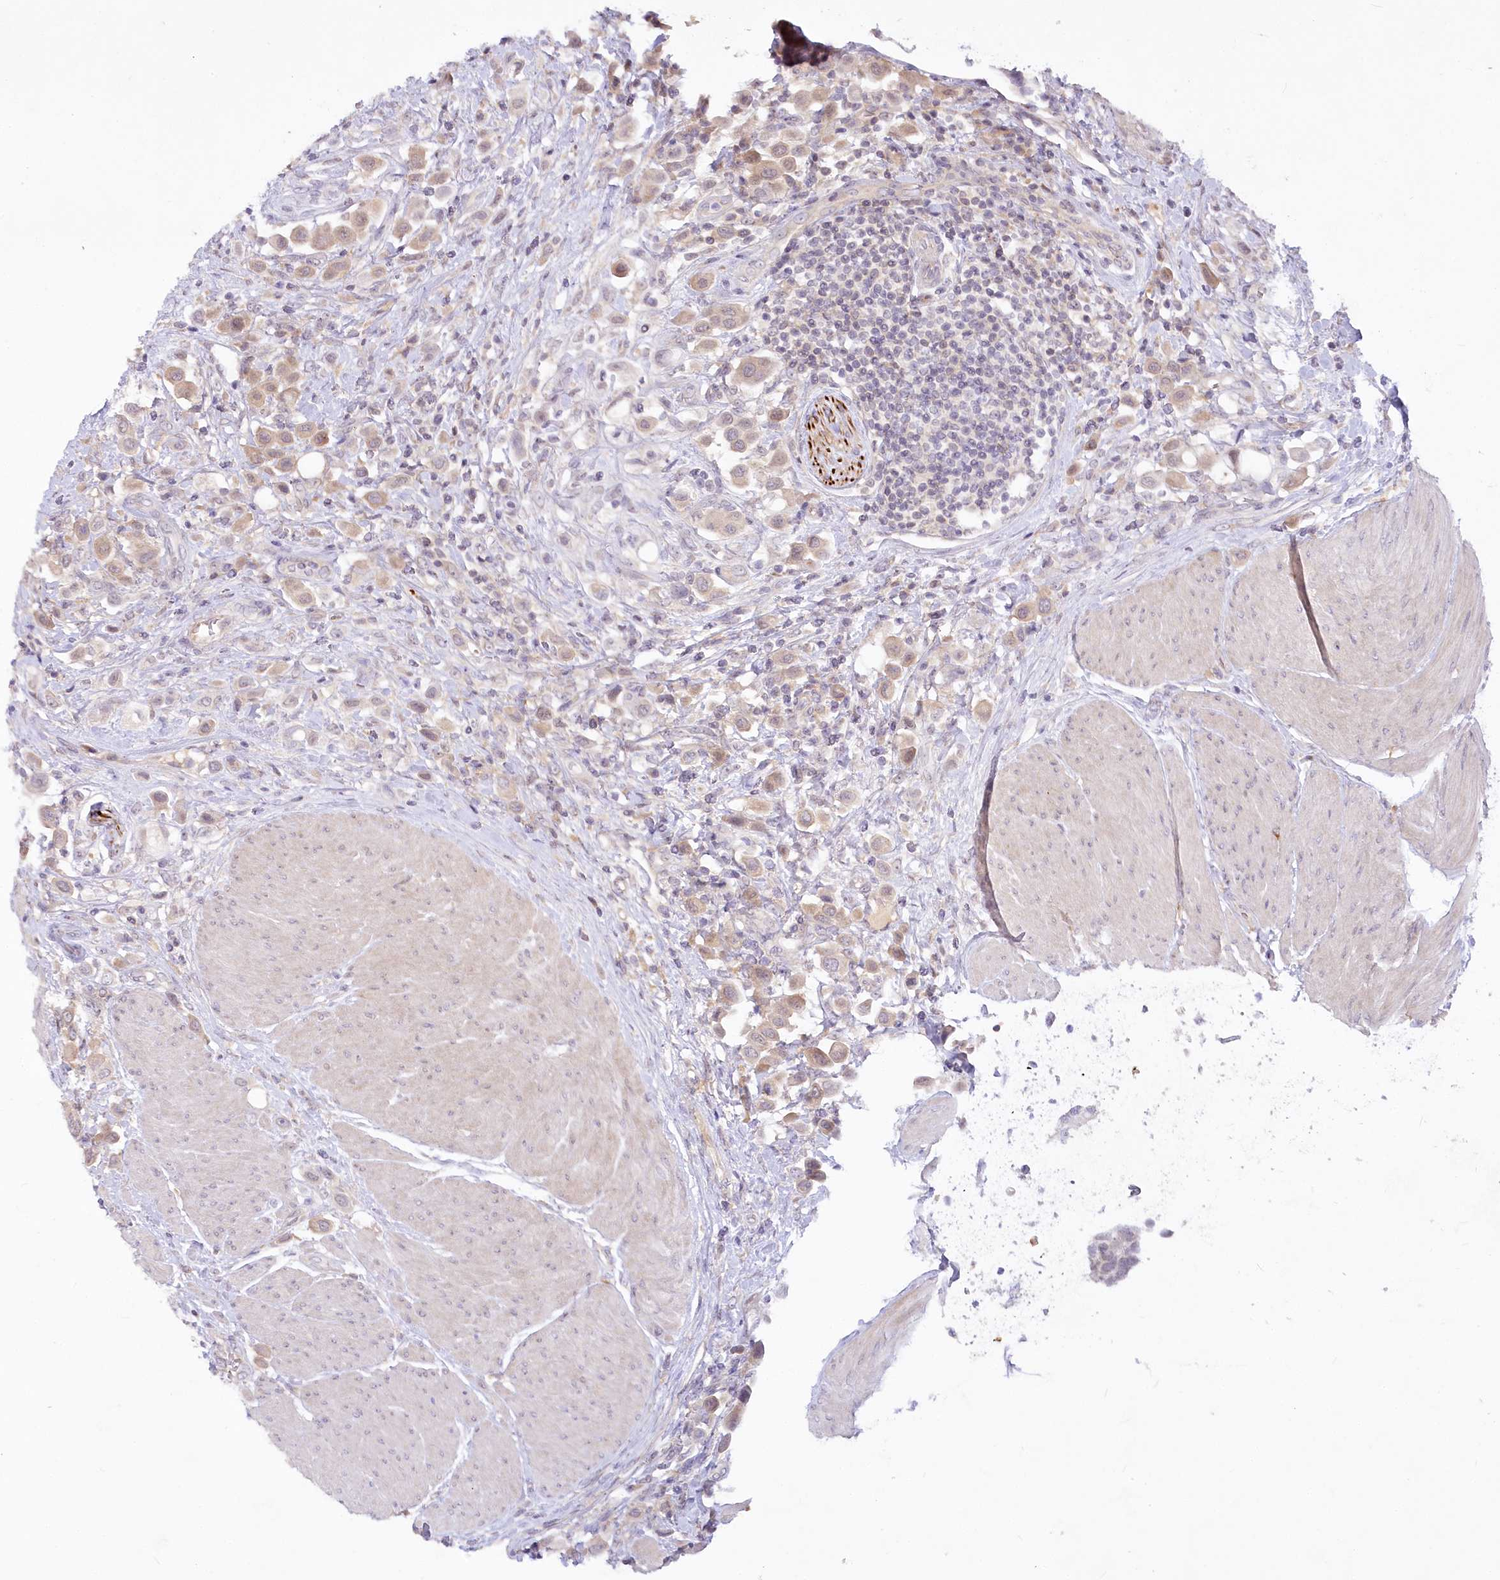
{"staining": {"intensity": "weak", "quantity": ">75%", "location": "cytoplasmic/membranous"}, "tissue": "urothelial cancer", "cell_type": "Tumor cells", "image_type": "cancer", "snomed": [{"axis": "morphology", "description": "Urothelial carcinoma, High grade"}, {"axis": "topography", "description": "Urinary bladder"}], "caption": "High-grade urothelial carcinoma stained for a protein (brown) exhibits weak cytoplasmic/membranous positive expression in approximately >75% of tumor cells.", "gene": "EFHC2", "patient": {"sex": "male", "age": 50}}